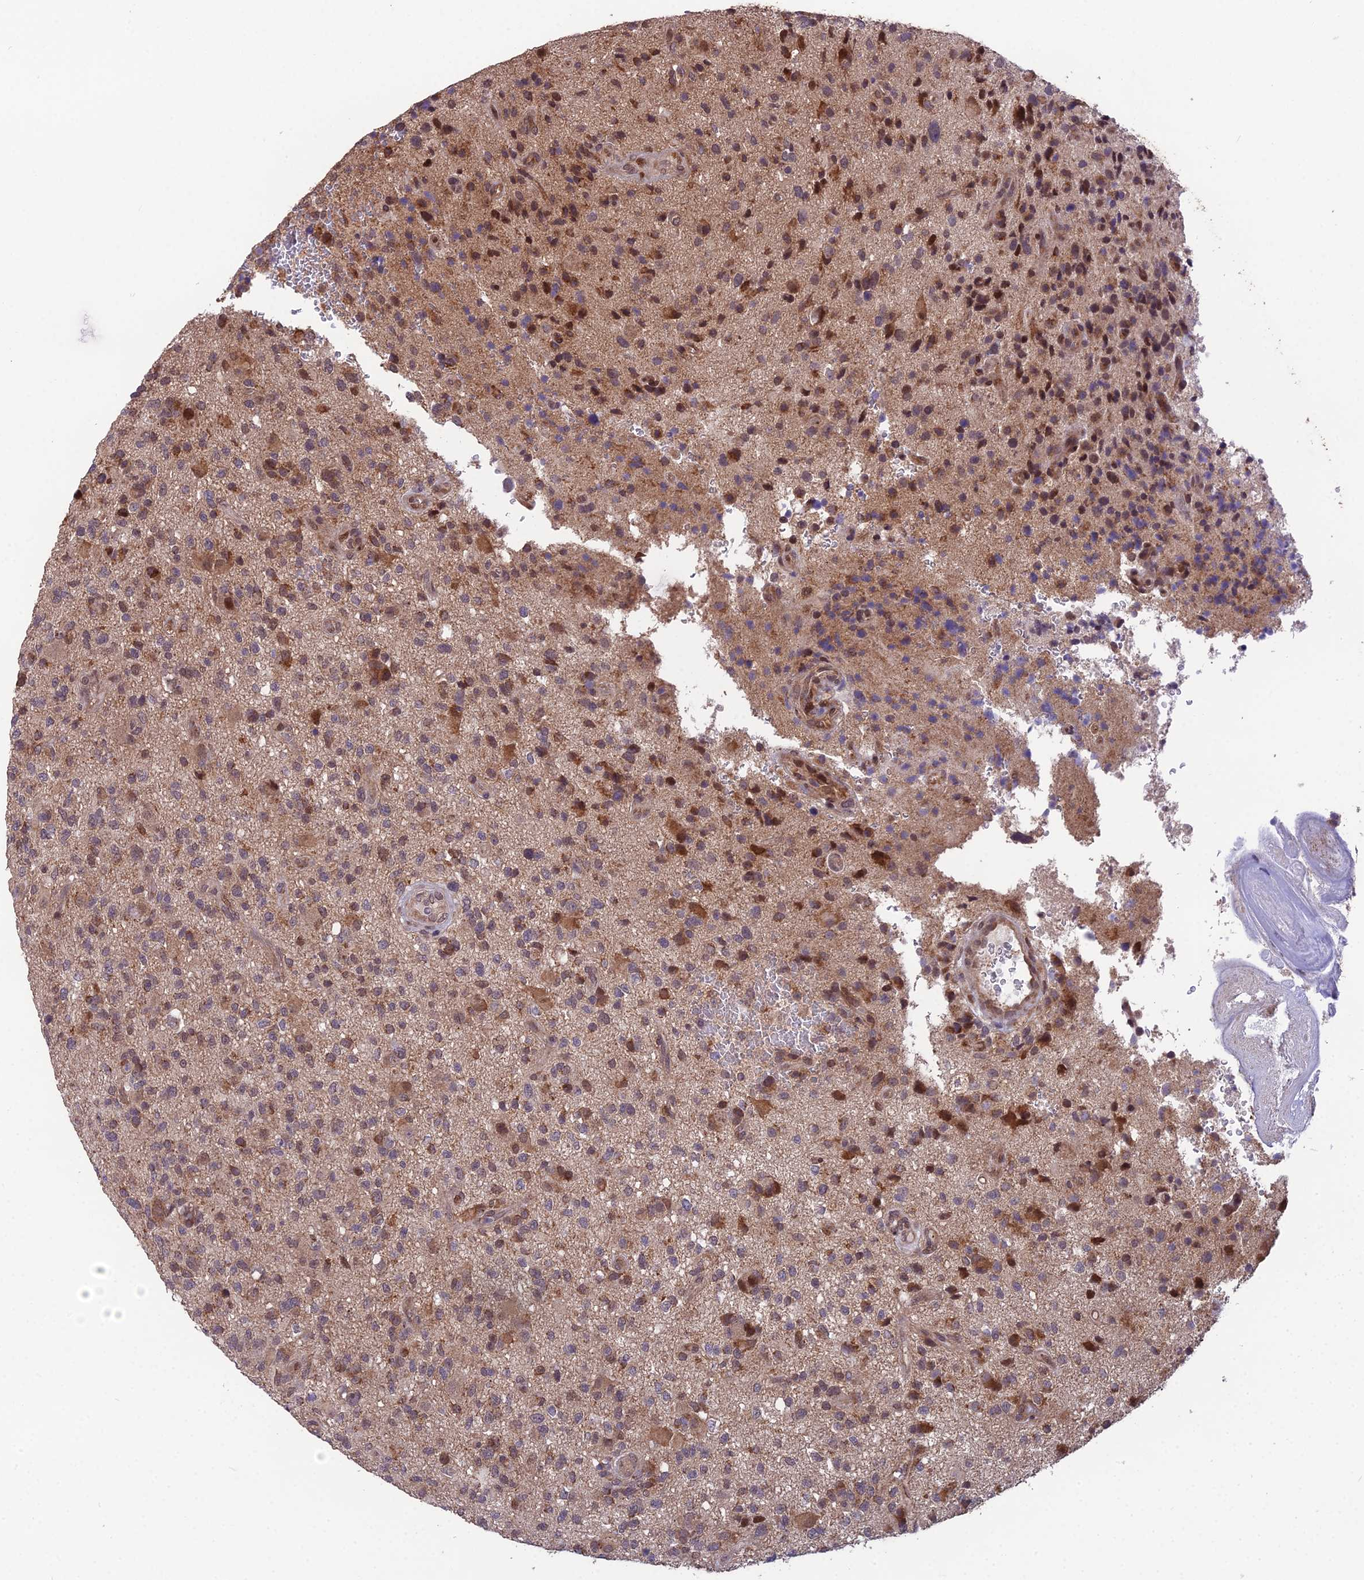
{"staining": {"intensity": "strong", "quantity": "<25%", "location": "cytoplasmic/membranous,nuclear"}, "tissue": "glioma", "cell_type": "Tumor cells", "image_type": "cancer", "snomed": [{"axis": "morphology", "description": "Glioma, malignant, High grade"}, {"axis": "topography", "description": "Brain"}], "caption": "Protein expression analysis of human glioma reveals strong cytoplasmic/membranous and nuclear positivity in about <25% of tumor cells.", "gene": "CYP2R1", "patient": {"sex": "male", "age": 47}}